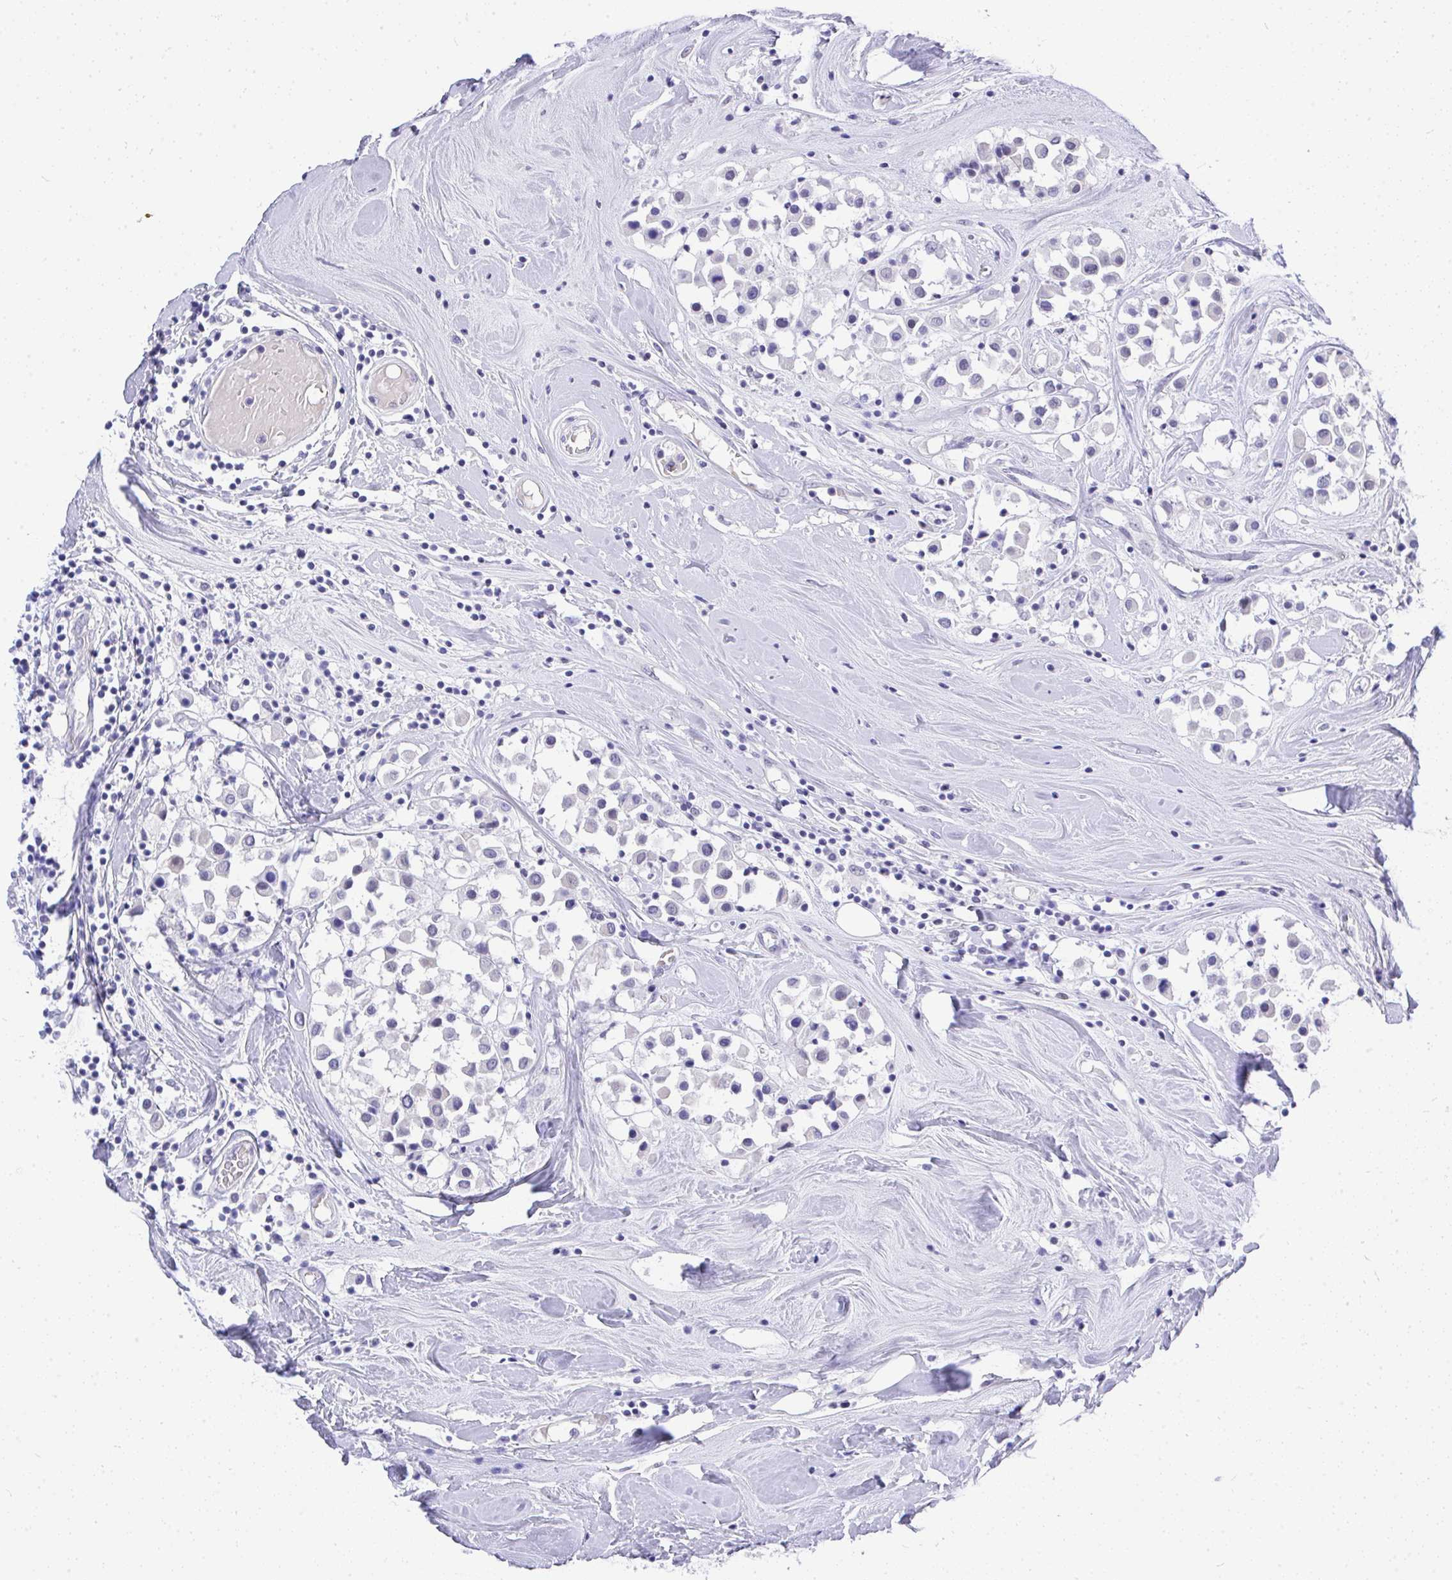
{"staining": {"intensity": "negative", "quantity": "none", "location": "none"}, "tissue": "breast cancer", "cell_type": "Tumor cells", "image_type": "cancer", "snomed": [{"axis": "morphology", "description": "Duct carcinoma"}, {"axis": "topography", "description": "Breast"}], "caption": "High magnification brightfield microscopy of breast cancer (intraductal carcinoma) stained with DAB (brown) and counterstained with hematoxylin (blue): tumor cells show no significant positivity.", "gene": "MS4A12", "patient": {"sex": "female", "age": 61}}